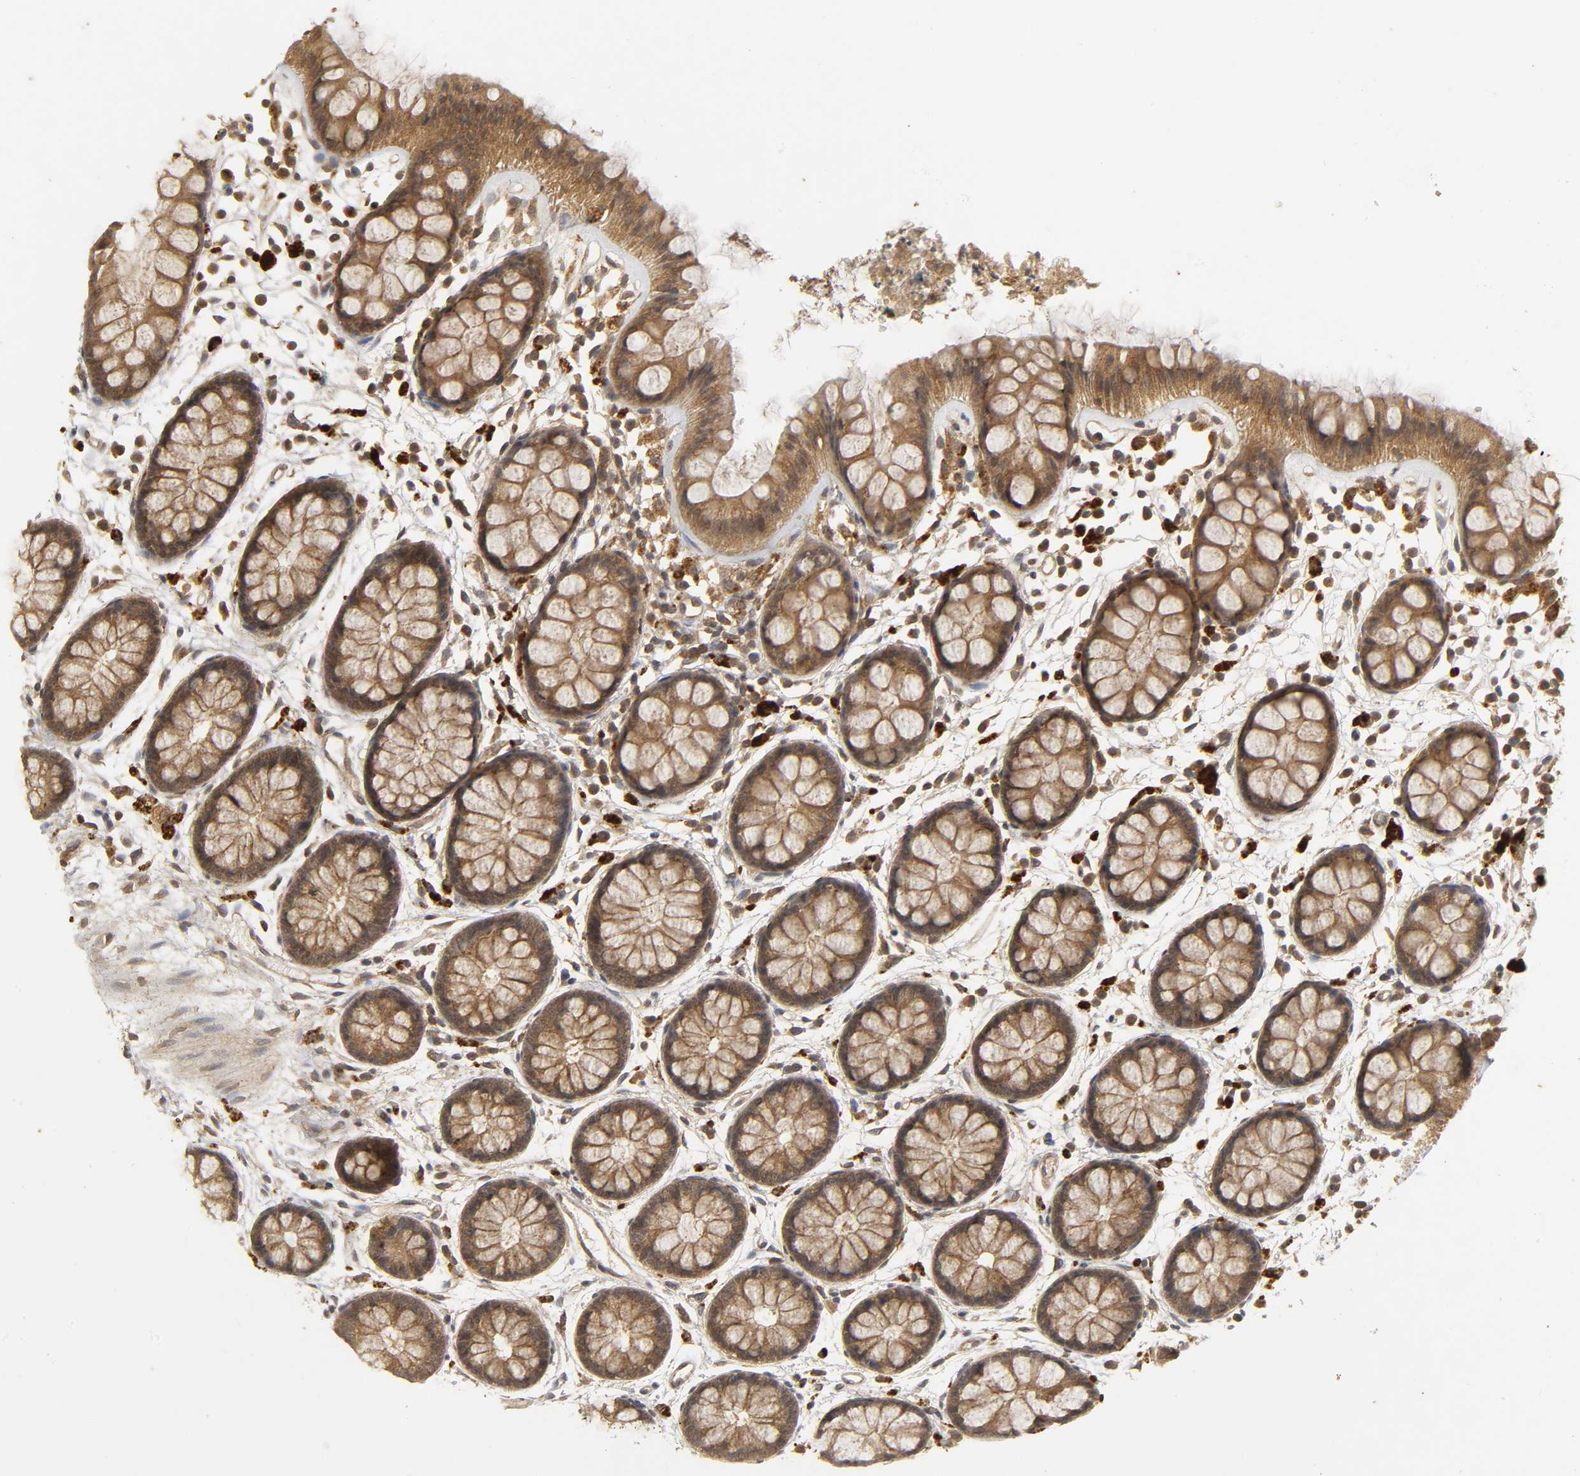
{"staining": {"intensity": "moderate", "quantity": ">75%", "location": "cytoplasmic/membranous"}, "tissue": "rectum", "cell_type": "Glandular cells", "image_type": "normal", "snomed": [{"axis": "morphology", "description": "Normal tissue, NOS"}, {"axis": "topography", "description": "Rectum"}], "caption": "The photomicrograph demonstrates immunohistochemical staining of benign rectum. There is moderate cytoplasmic/membranous expression is identified in approximately >75% of glandular cells.", "gene": "TRAF6", "patient": {"sex": "female", "age": 66}}